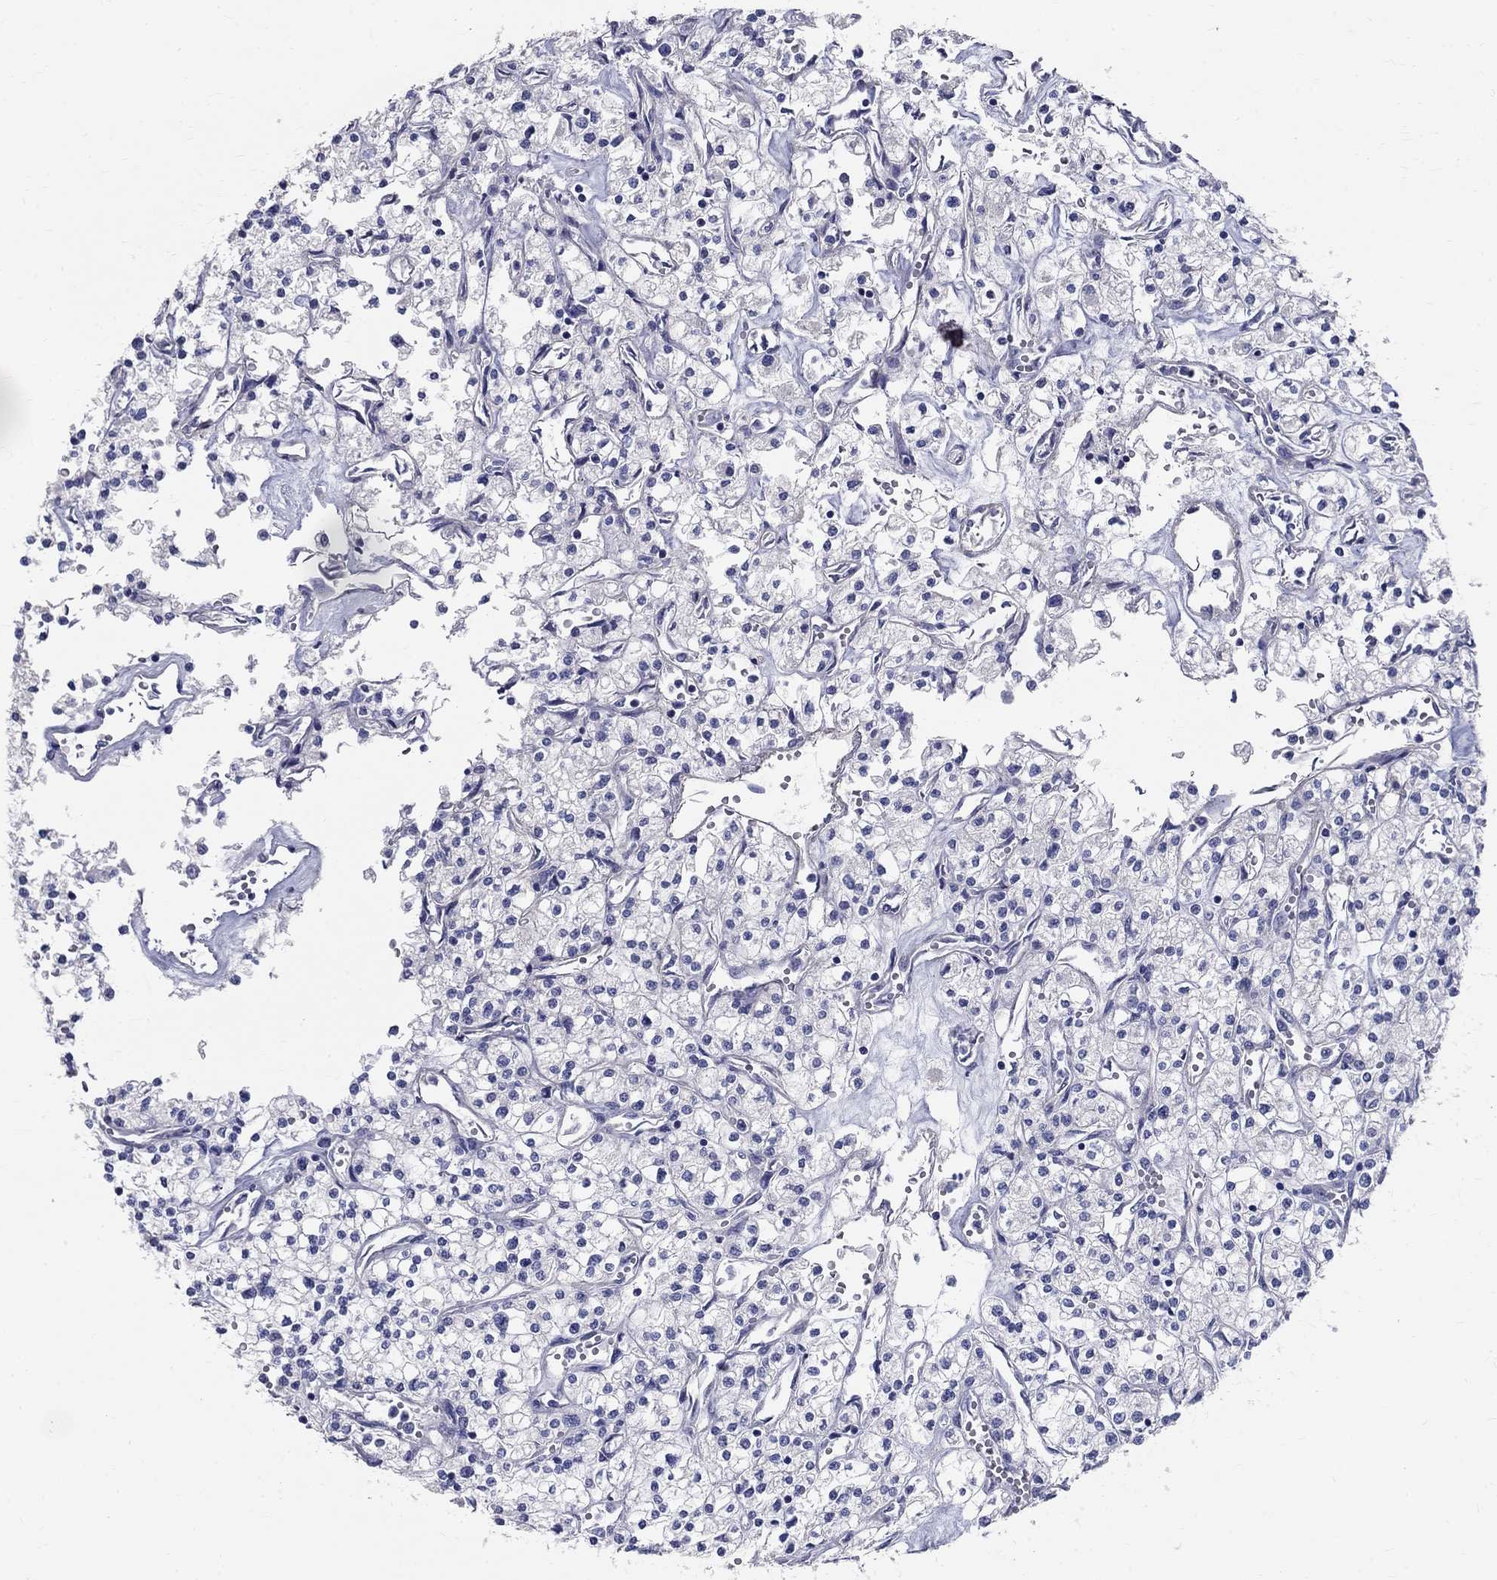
{"staining": {"intensity": "negative", "quantity": "none", "location": "none"}, "tissue": "renal cancer", "cell_type": "Tumor cells", "image_type": "cancer", "snomed": [{"axis": "morphology", "description": "Adenocarcinoma, NOS"}, {"axis": "topography", "description": "Kidney"}], "caption": "IHC micrograph of renal adenocarcinoma stained for a protein (brown), which demonstrates no expression in tumor cells.", "gene": "TGM4", "patient": {"sex": "male", "age": 80}}